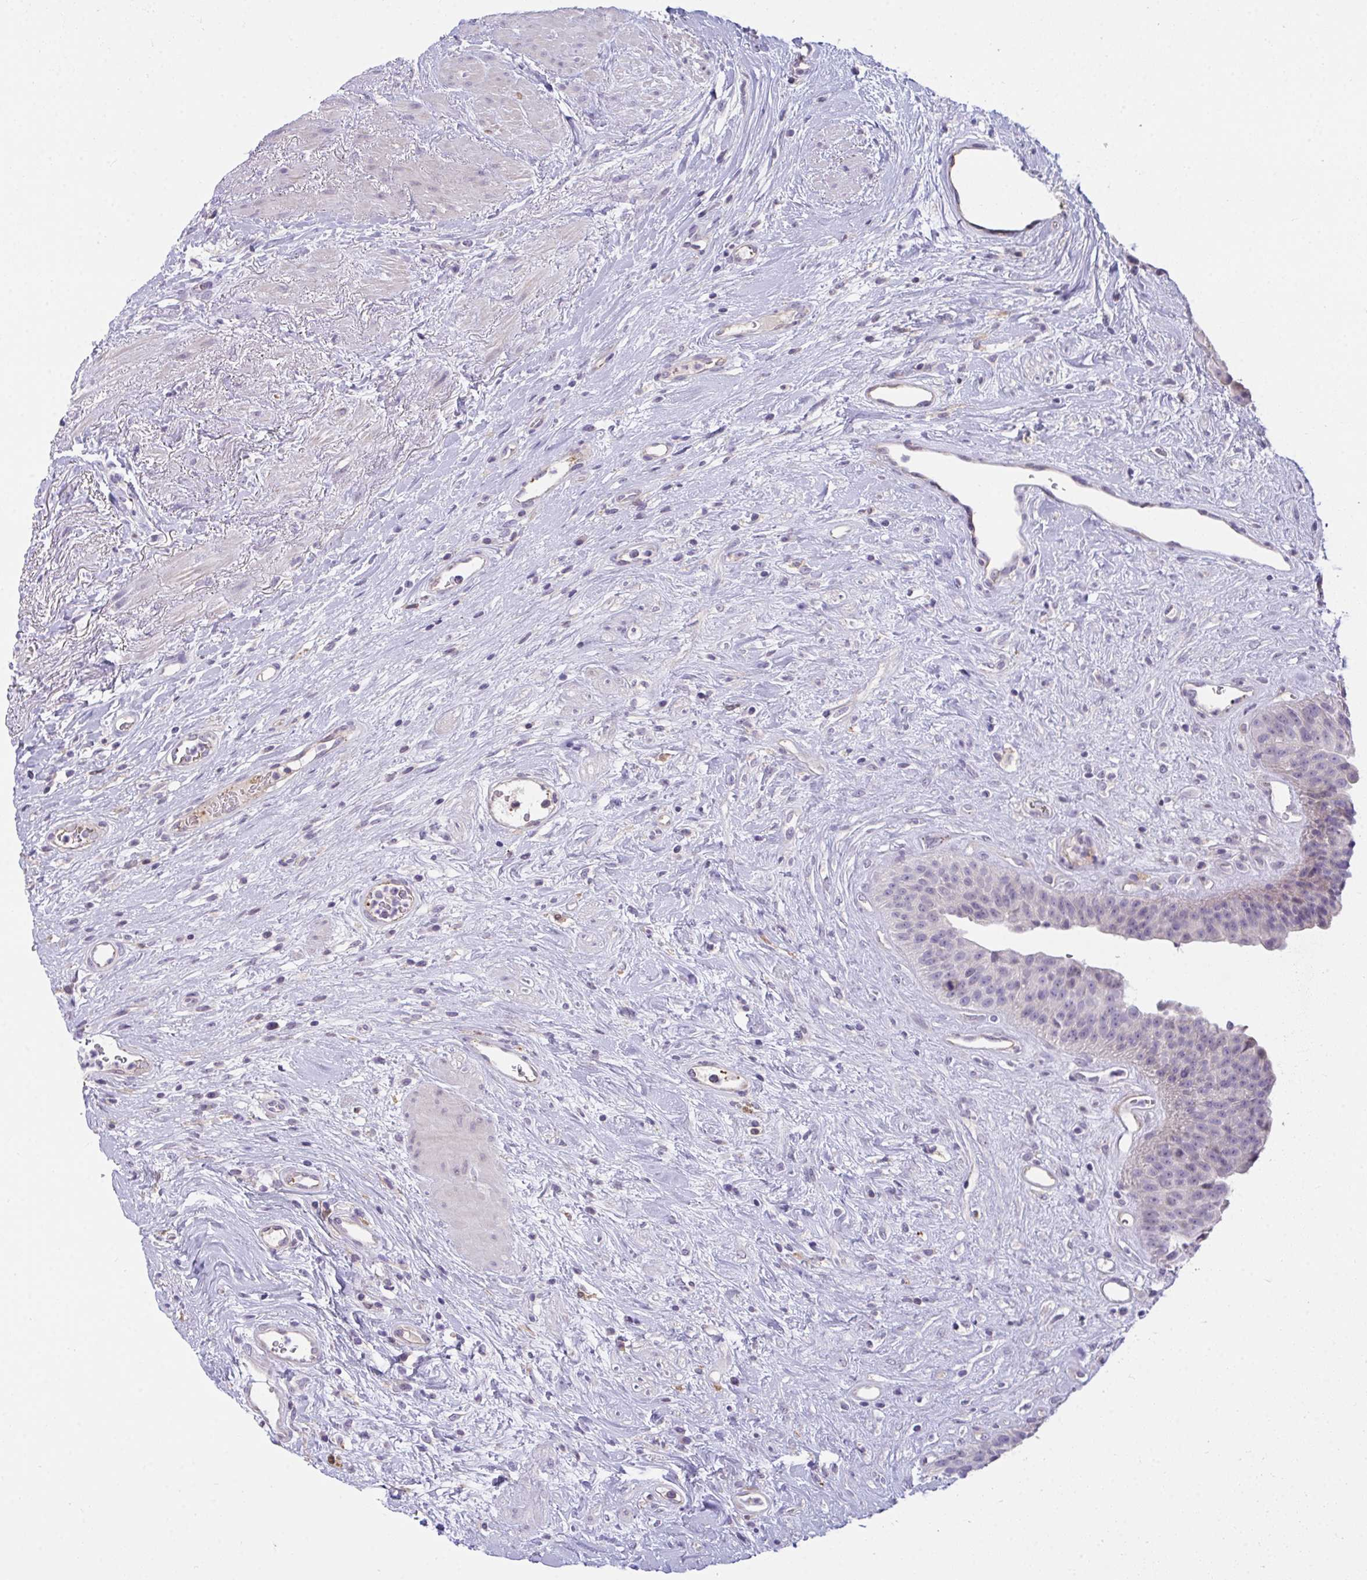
{"staining": {"intensity": "negative", "quantity": "none", "location": "none"}, "tissue": "urinary bladder", "cell_type": "Urothelial cells", "image_type": "normal", "snomed": [{"axis": "morphology", "description": "Normal tissue, NOS"}, {"axis": "topography", "description": "Urinary bladder"}], "caption": "Protein analysis of benign urinary bladder demonstrates no significant positivity in urothelial cells.", "gene": "SEMA6B", "patient": {"sex": "female", "age": 56}}